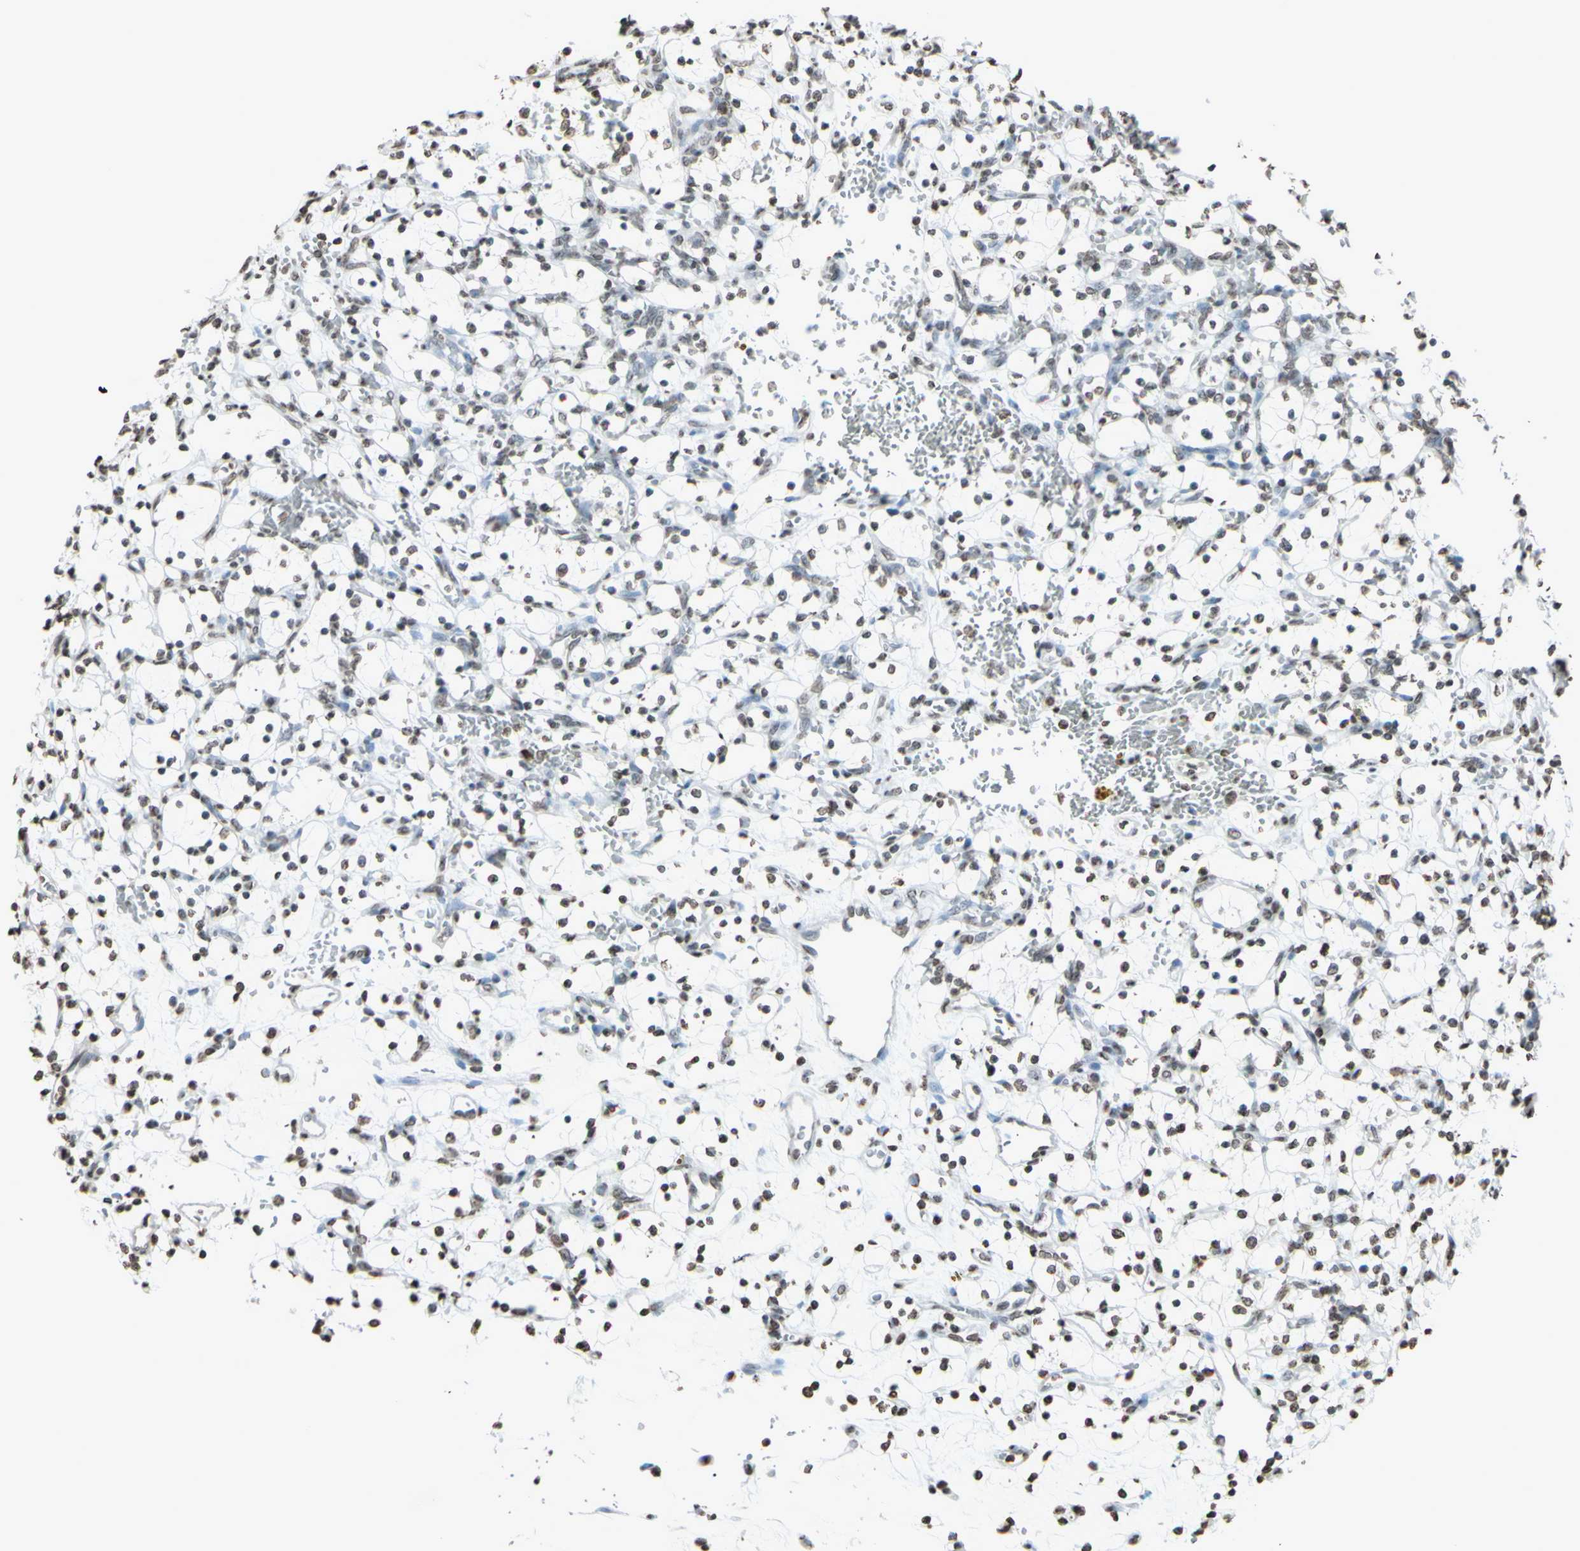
{"staining": {"intensity": "weak", "quantity": "<25%", "location": "nuclear"}, "tissue": "renal cancer", "cell_type": "Tumor cells", "image_type": "cancer", "snomed": [{"axis": "morphology", "description": "Adenocarcinoma, NOS"}, {"axis": "topography", "description": "Kidney"}], "caption": "Immunohistochemistry image of human renal cancer stained for a protein (brown), which exhibits no staining in tumor cells. The staining was performed using DAB (3,3'-diaminobenzidine) to visualize the protein expression in brown, while the nuclei were stained in blue with hematoxylin (Magnification: 20x).", "gene": "CD79B", "patient": {"sex": "female", "age": 69}}